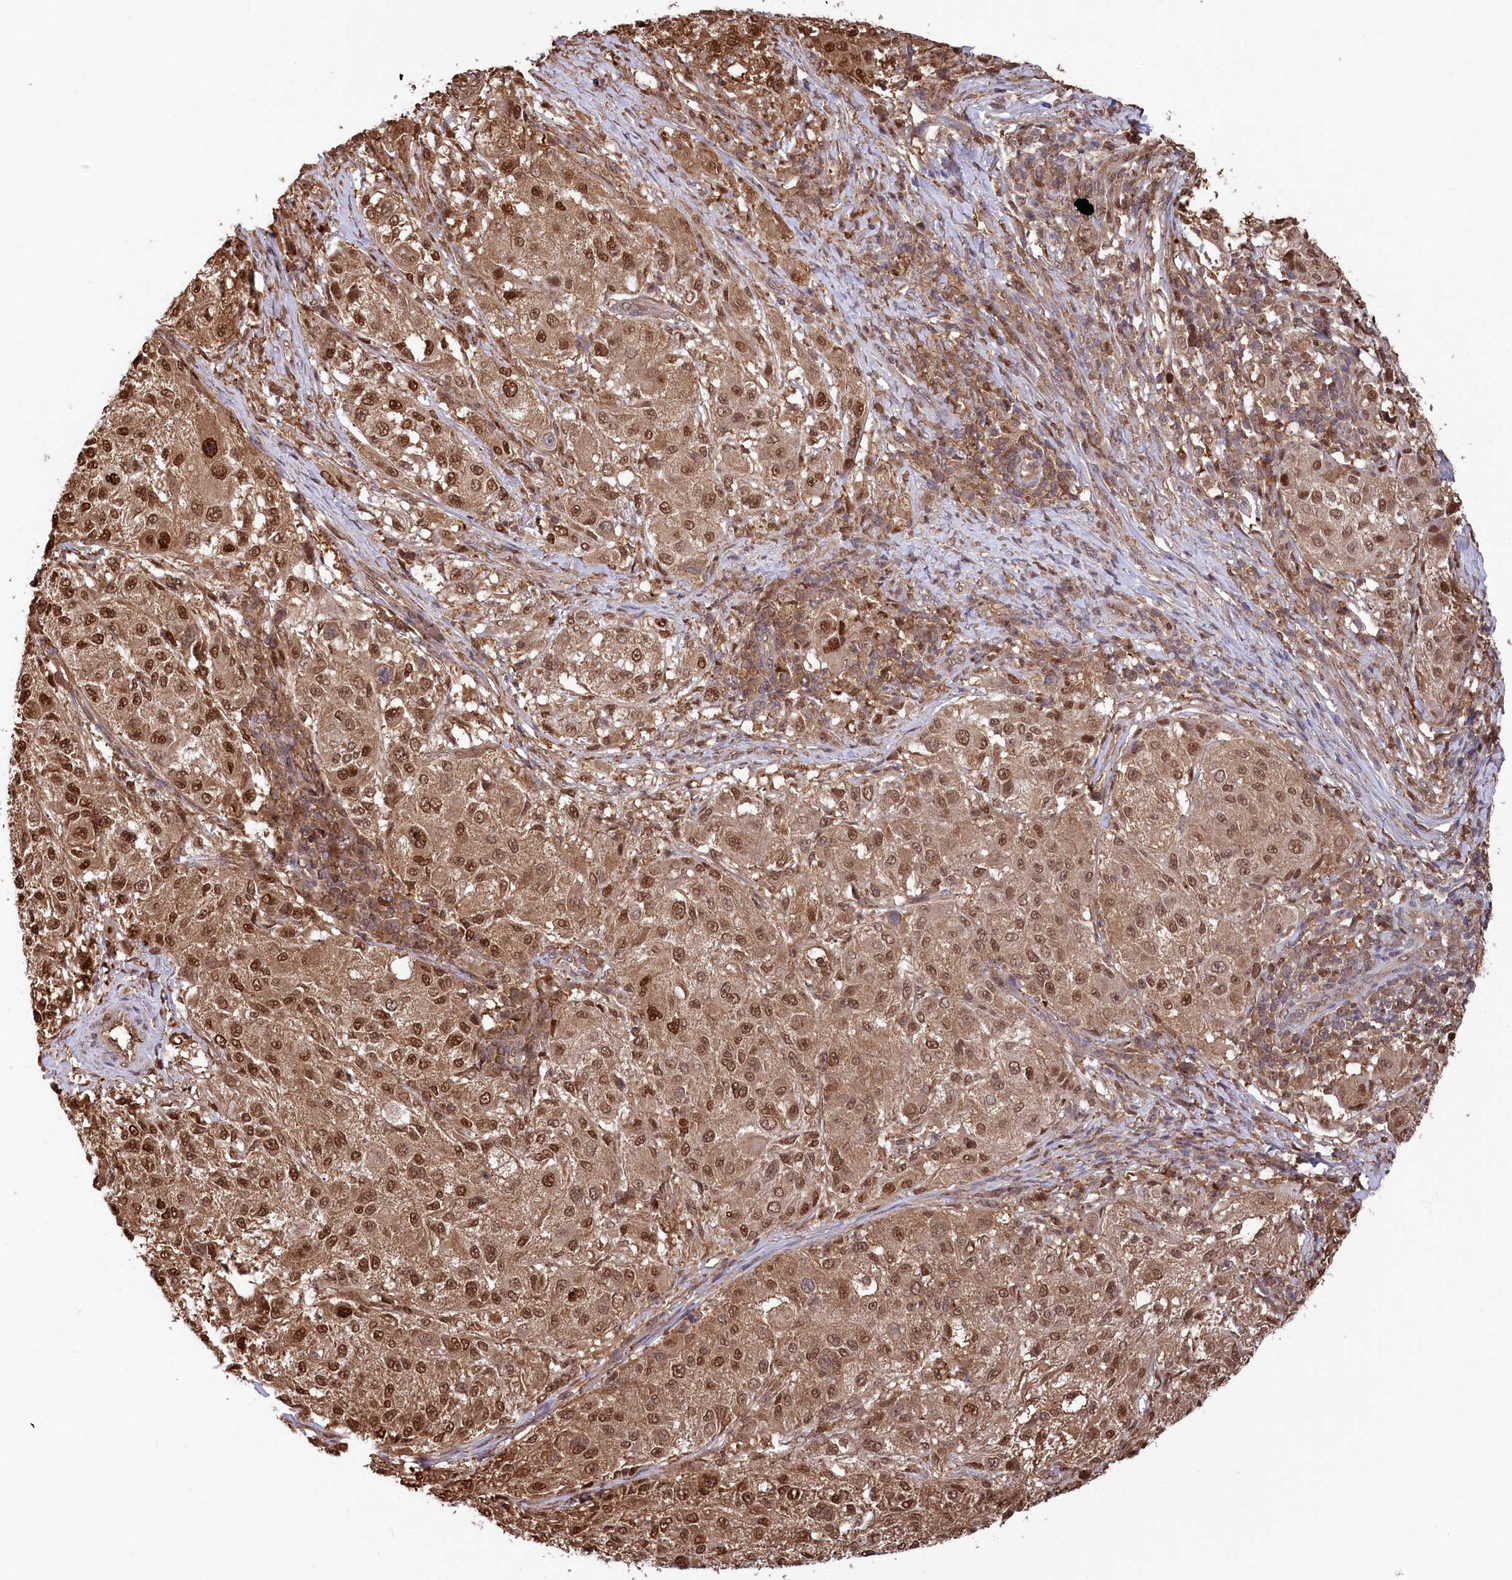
{"staining": {"intensity": "moderate", "quantity": ">75%", "location": "cytoplasmic/membranous,nuclear"}, "tissue": "melanoma", "cell_type": "Tumor cells", "image_type": "cancer", "snomed": [{"axis": "morphology", "description": "Necrosis, NOS"}, {"axis": "morphology", "description": "Malignant melanoma, NOS"}, {"axis": "topography", "description": "Skin"}], "caption": "IHC (DAB) staining of human melanoma reveals moderate cytoplasmic/membranous and nuclear protein positivity in approximately >75% of tumor cells.", "gene": "PSMA1", "patient": {"sex": "female", "age": 87}}